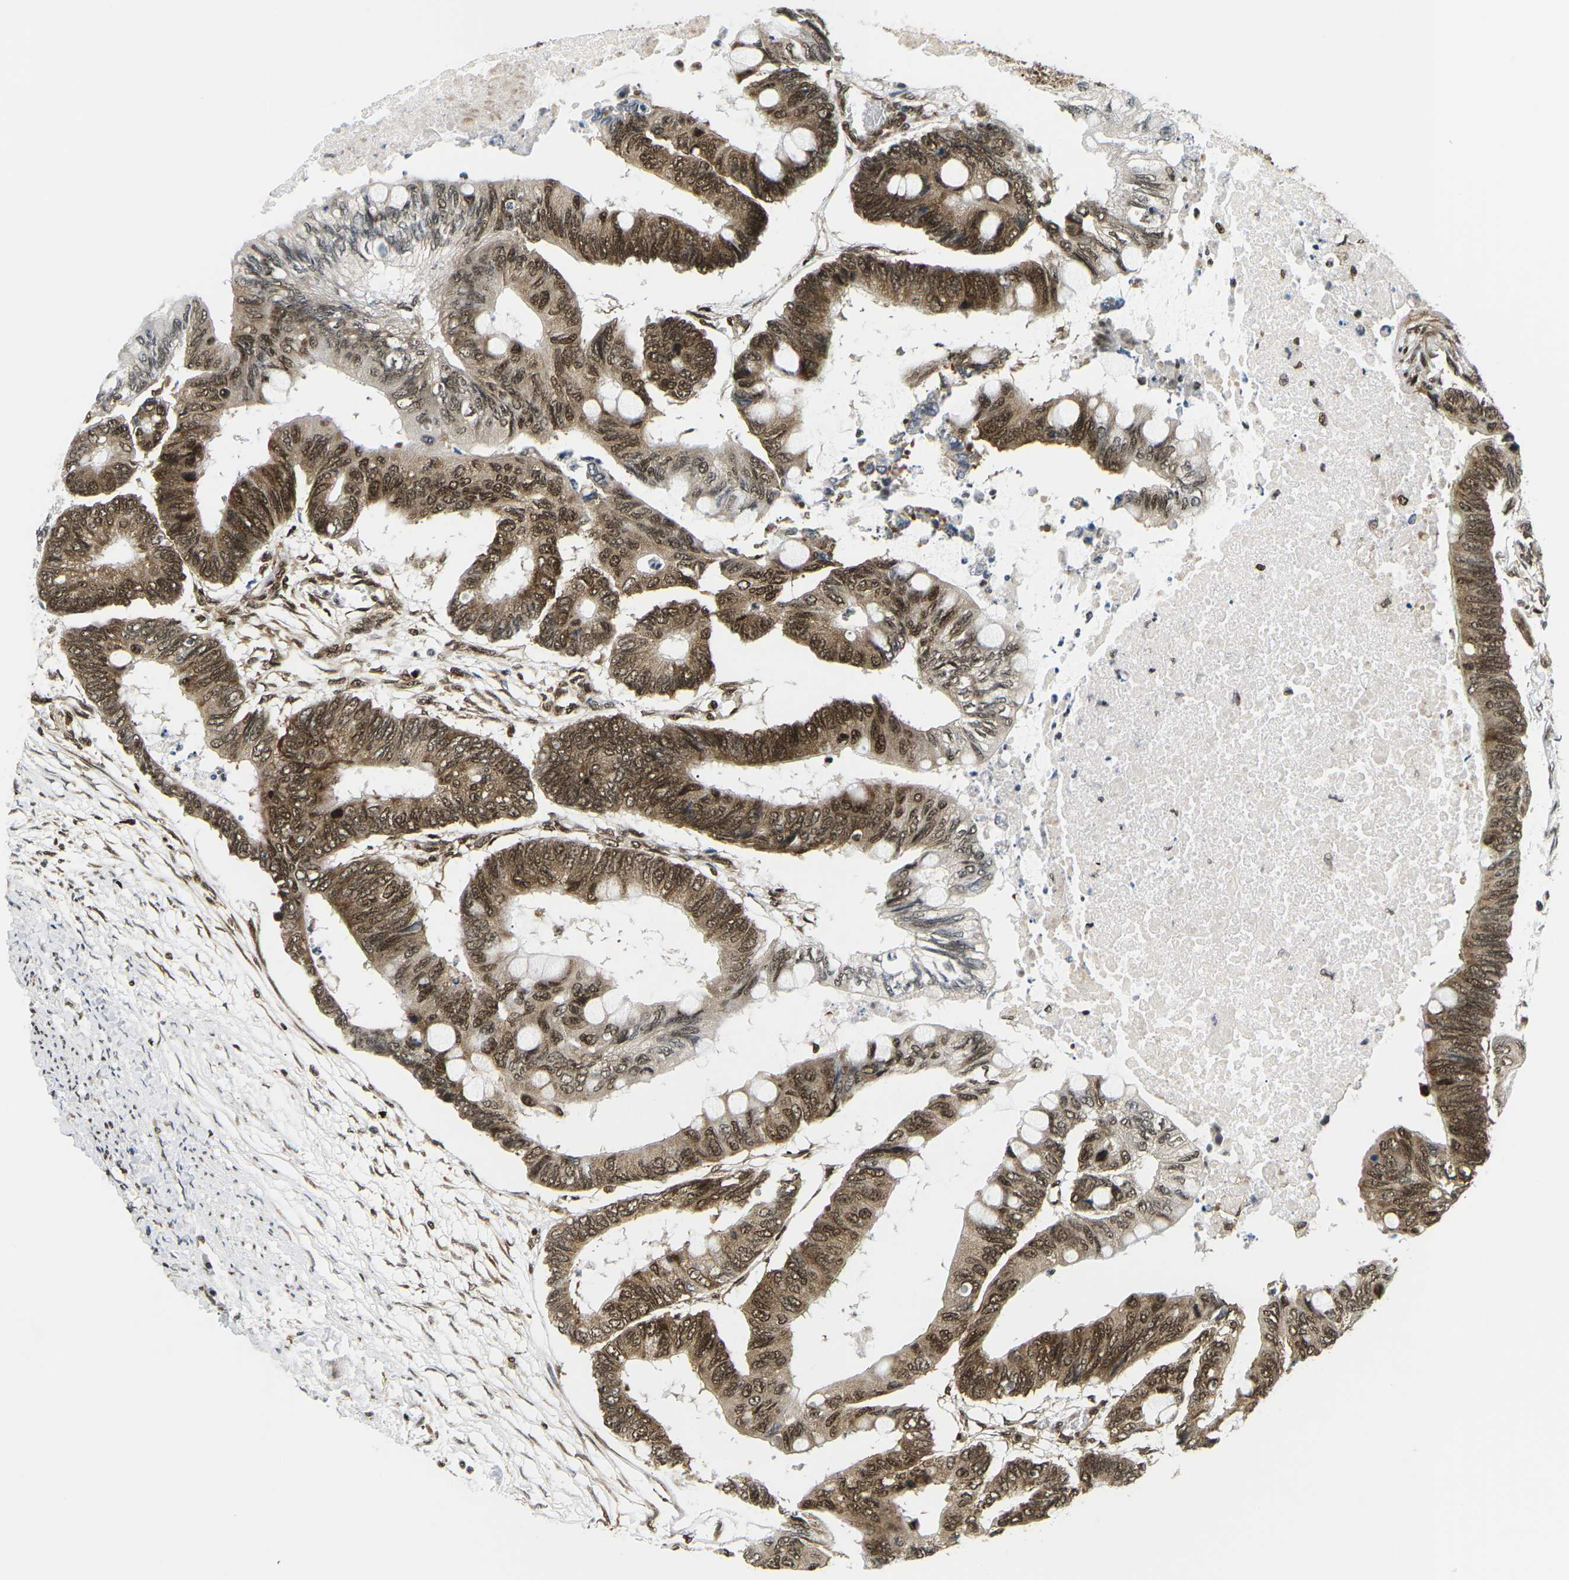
{"staining": {"intensity": "moderate", "quantity": ">75%", "location": "cytoplasmic/membranous,nuclear"}, "tissue": "colorectal cancer", "cell_type": "Tumor cells", "image_type": "cancer", "snomed": [{"axis": "morphology", "description": "Normal tissue, NOS"}, {"axis": "morphology", "description": "Adenocarcinoma, NOS"}, {"axis": "topography", "description": "Rectum"}, {"axis": "topography", "description": "Peripheral nerve tissue"}], "caption": "Immunohistochemical staining of human colorectal cancer exhibits moderate cytoplasmic/membranous and nuclear protein staining in approximately >75% of tumor cells. (IHC, brightfield microscopy, high magnification).", "gene": "CELF1", "patient": {"sex": "male", "age": 92}}